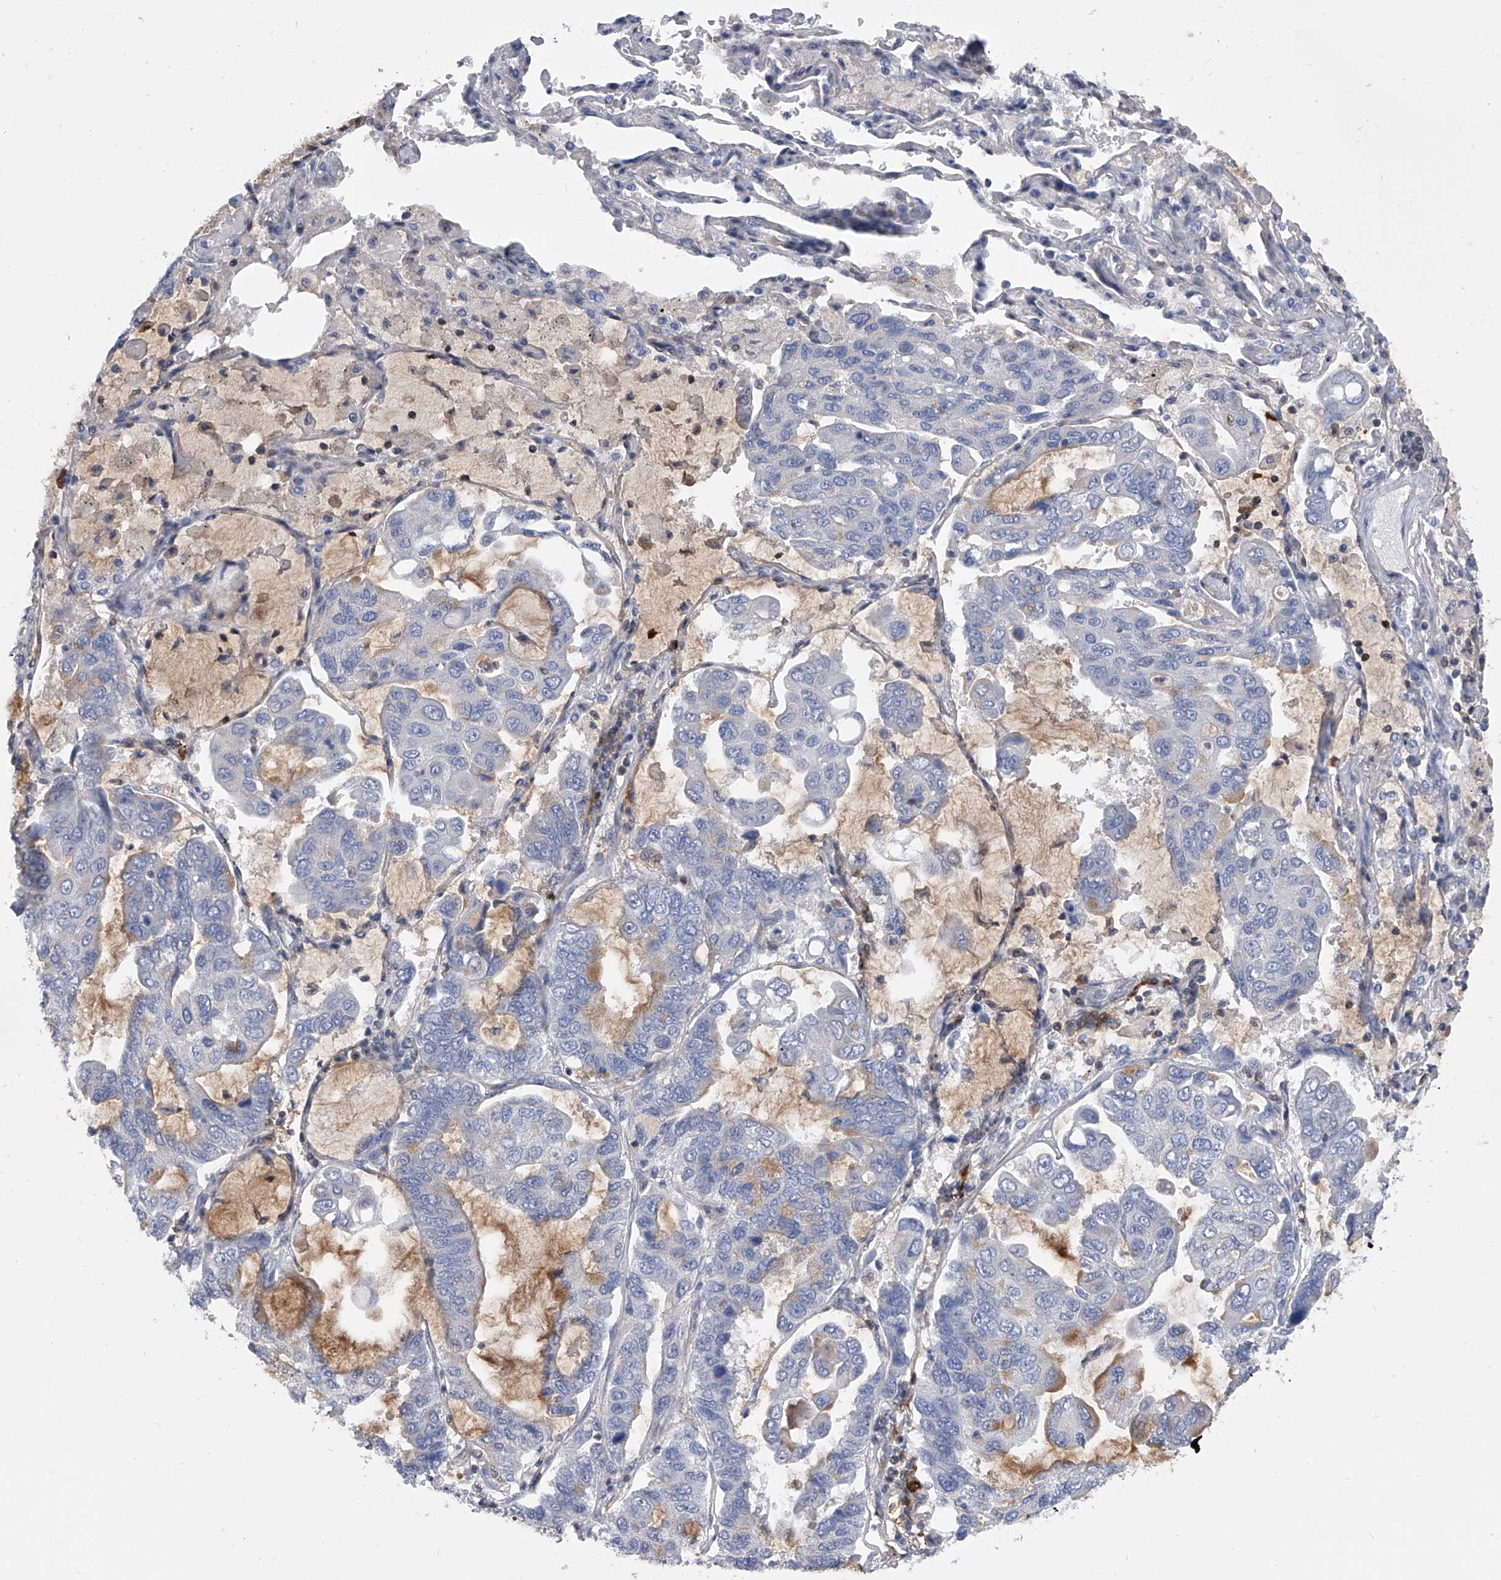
{"staining": {"intensity": "negative", "quantity": "none", "location": "none"}, "tissue": "lung cancer", "cell_type": "Tumor cells", "image_type": "cancer", "snomed": [{"axis": "morphology", "description": "Adenocarcinoma, NOS"}, {"axis": "topography", "description": "Lung"}], "caption": "IHC photomicrograph of neoplastic tissue: human lung adenocarcinoma stained with DAB exhibits no significant protein staining in tumor cells.", "gene": "SERPINB9", "patient": {"sex": "male", "age": 64}}